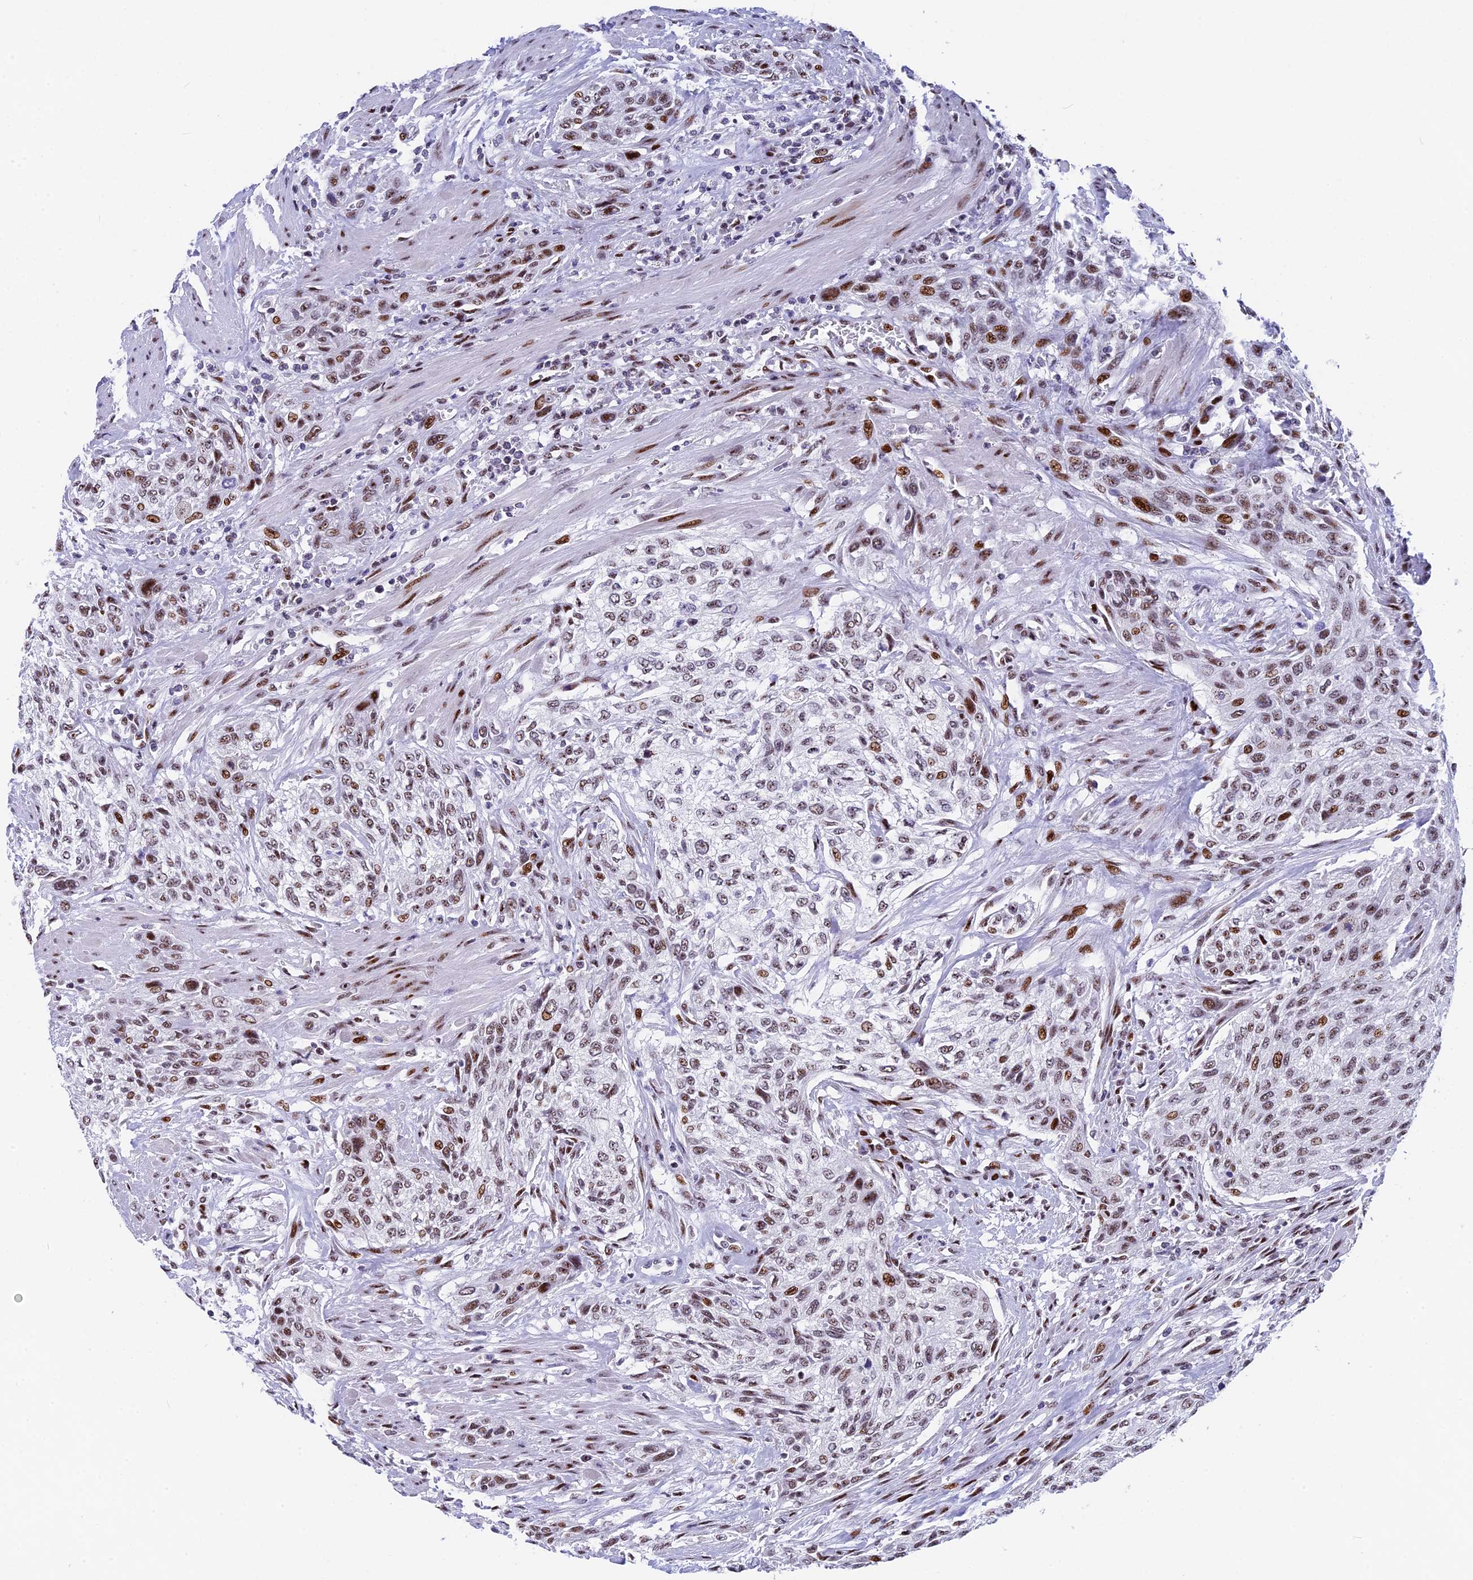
{"staining": {"intensity": "moderate", "quantity": "25%-75%", "location": "nuclear"}, "tissue": "urothelial cancer", "cell_type": "Tumor cells", "image_type": "cancer", "snomed": [{"axis": "morphology", "description": "Urothelial carcinoma, High grade"}, {"axis": "topography", "description": "Urinary bladder"}], "caption": "An image of human urothelial cancer stained for a protein shows moderate nuclear brown staining in tumor cells. (brown staining indicates protein expression, while blue staining denotes nuclei).", "gene": "NSA2", "patient": {"sex": "male", "age": 35}}